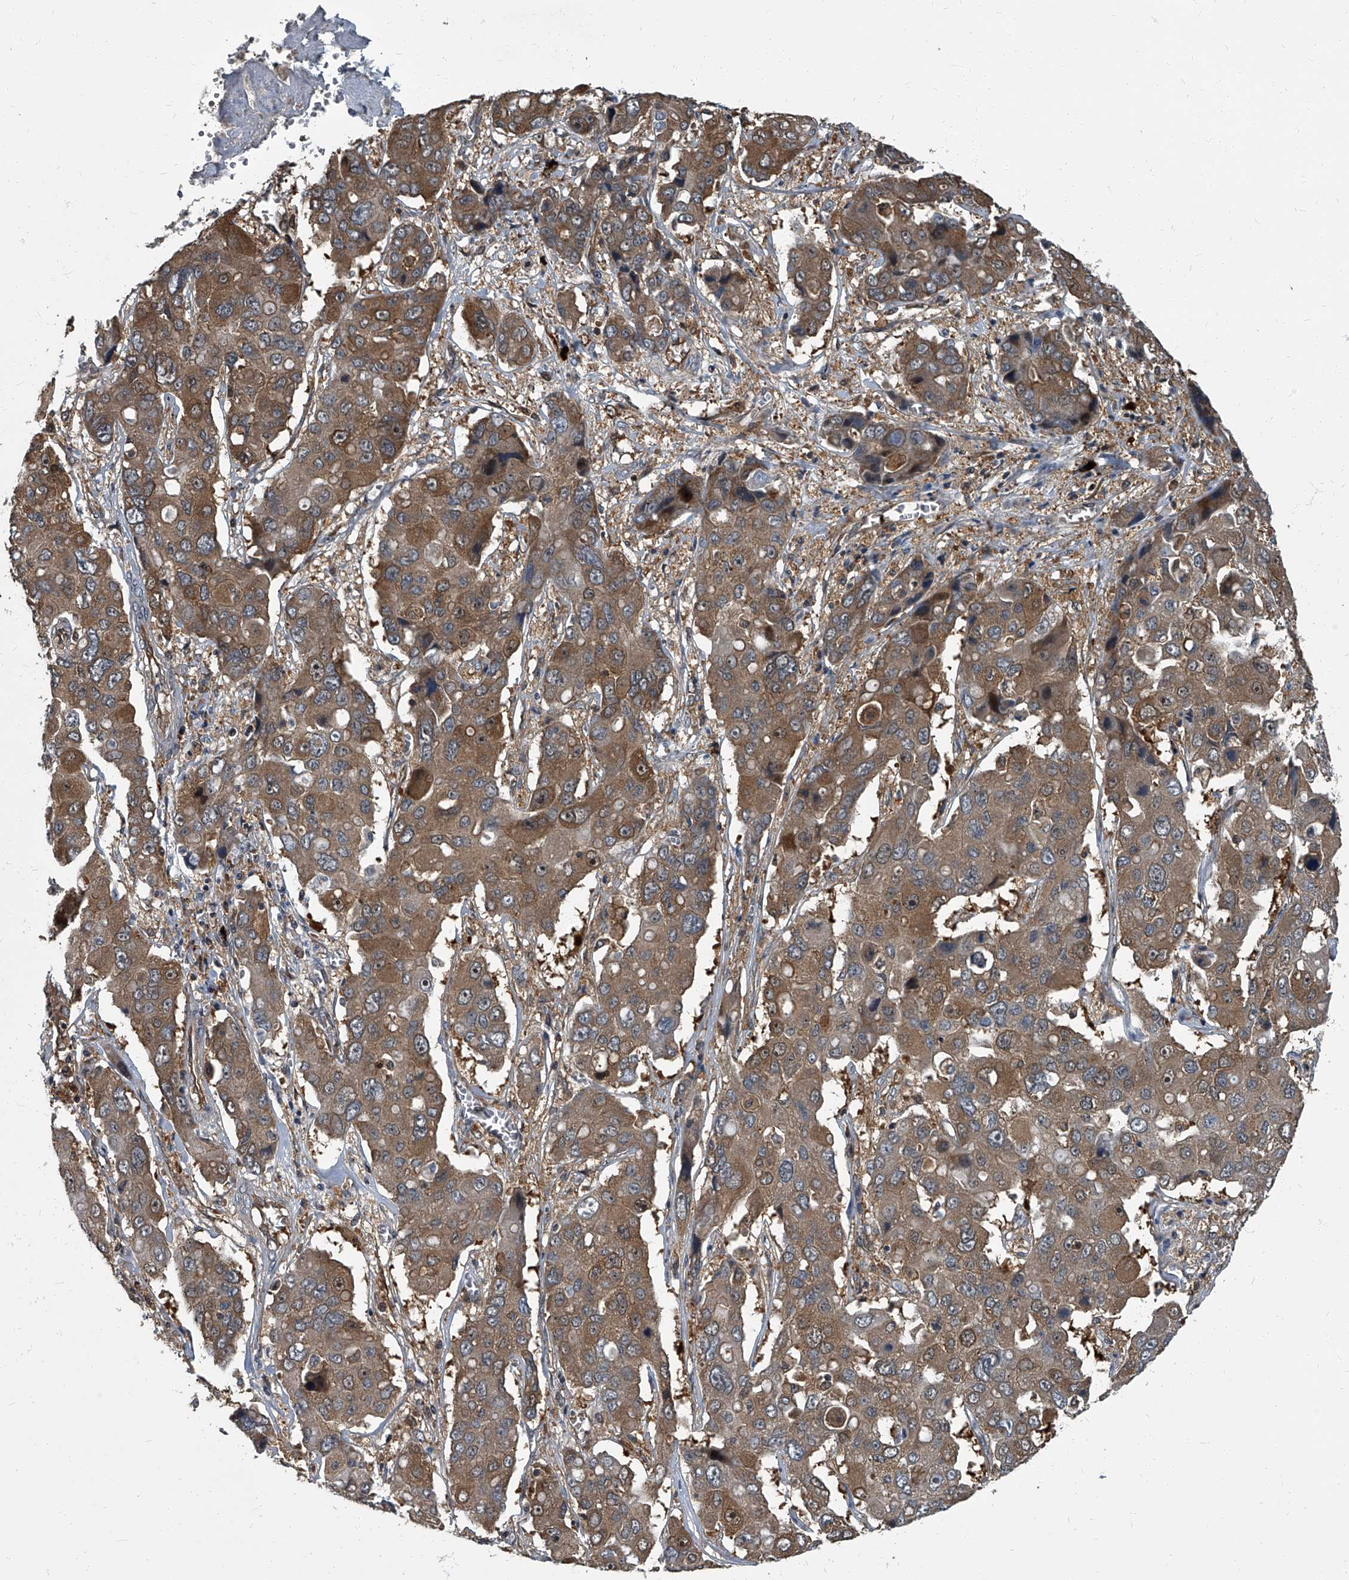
{"staining": {"intensity": "moderate", "quantity": "25%-75%", "location": "cytoplasmic/membranous"}, "tissue": "liver cancer", "cell_type": "Tumor cells", "image_type": "cancer", "snomed": [{"axis": "morphology", "description": "Cholangiocarcinoma"}, {"axis": "topography", "description": "Liver"}], "caption": "The immunohistochemical stain labels moderate cytoplasmic/membranous expression in tumor cells of liver cholangiocarcinoma tissue.", "gene": "CDV3", "patient": {"sex": "male", "age": 67}}